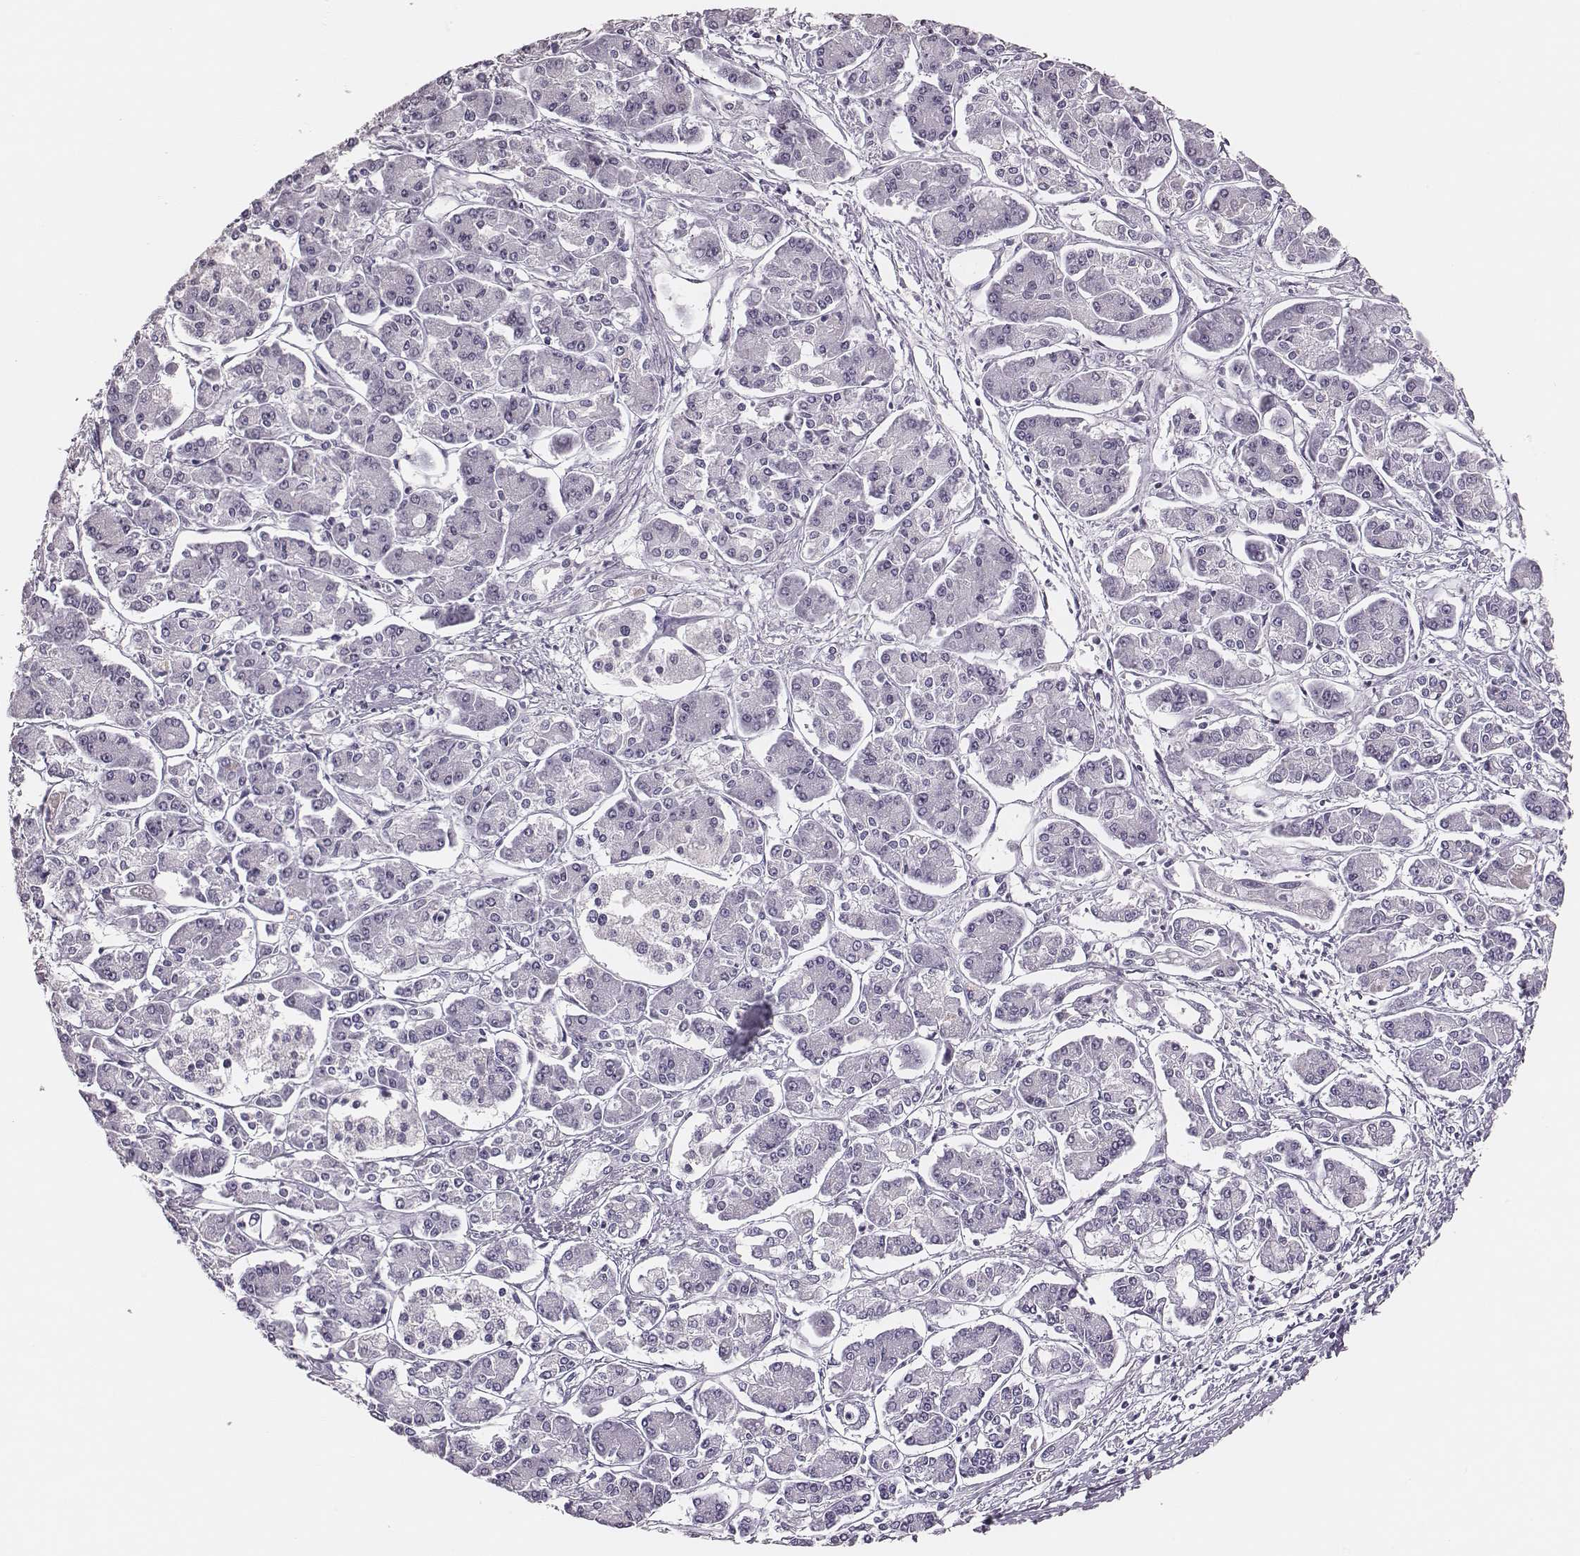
{"staining": {"intensity": "negative", "quantity": "none", "location": "none"}, "tissue": "pancreatic cancer", "cell_type": "Tumor cells", "image_type": "cancer", "snomed": [{"axis": "morphology", "description": "Adenocarcinoma, NOS"}, {"axis": "topography", "description": "Pancreas"}], "caption": "This is an immunohistochemistry image of human adenocarcinoma (pancreatic). There is no expression in tumor cells.", "gene": "H1-6", "patient": {"sex": "male", "age": 85}}